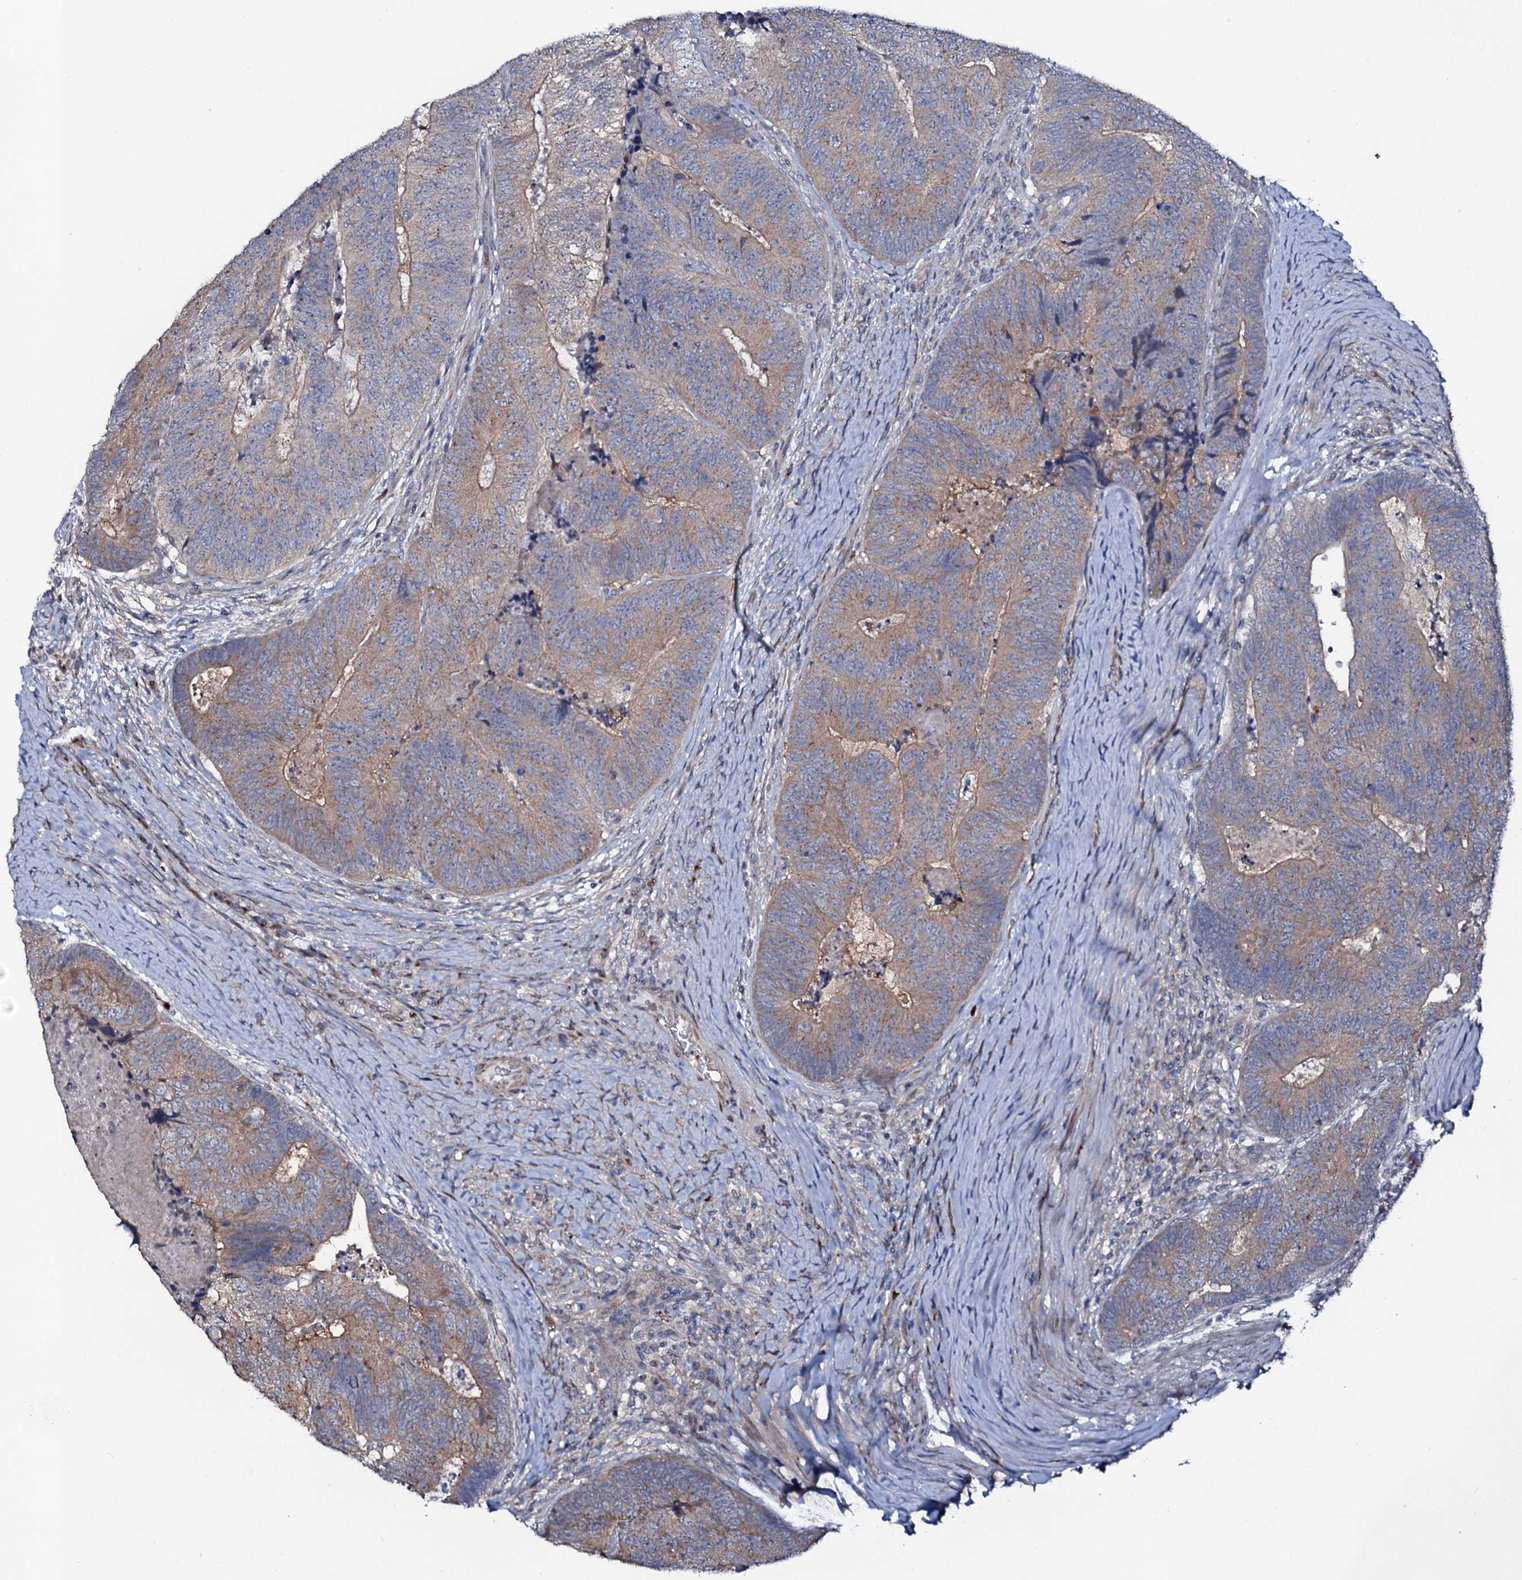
{"staining": {"intensity": "moderate", "quantity": ">75%", "location": "cytoplasmic/membranous"}, "tissue": "colorectal cancer", "cell_type": "Tumor cells", "image_type": "cancer", "snomed": [{"axis": "morphology", "description": "Adenocarcinoma, NOS"}, {"axis": "topography", "description": "Colon"}], "caption": "IHC (DAB (3,3'-diaminobenzidine)) staining of human colorectal adenocarcinoma shows moderate cytoplasmic/membranous protein staining in about >75% of tumor cells. The protein of interest is shown in brown color, while the nuclei are stained blue.", "gene": "COG6", "patient": {"sex": "female", "age": 67}}